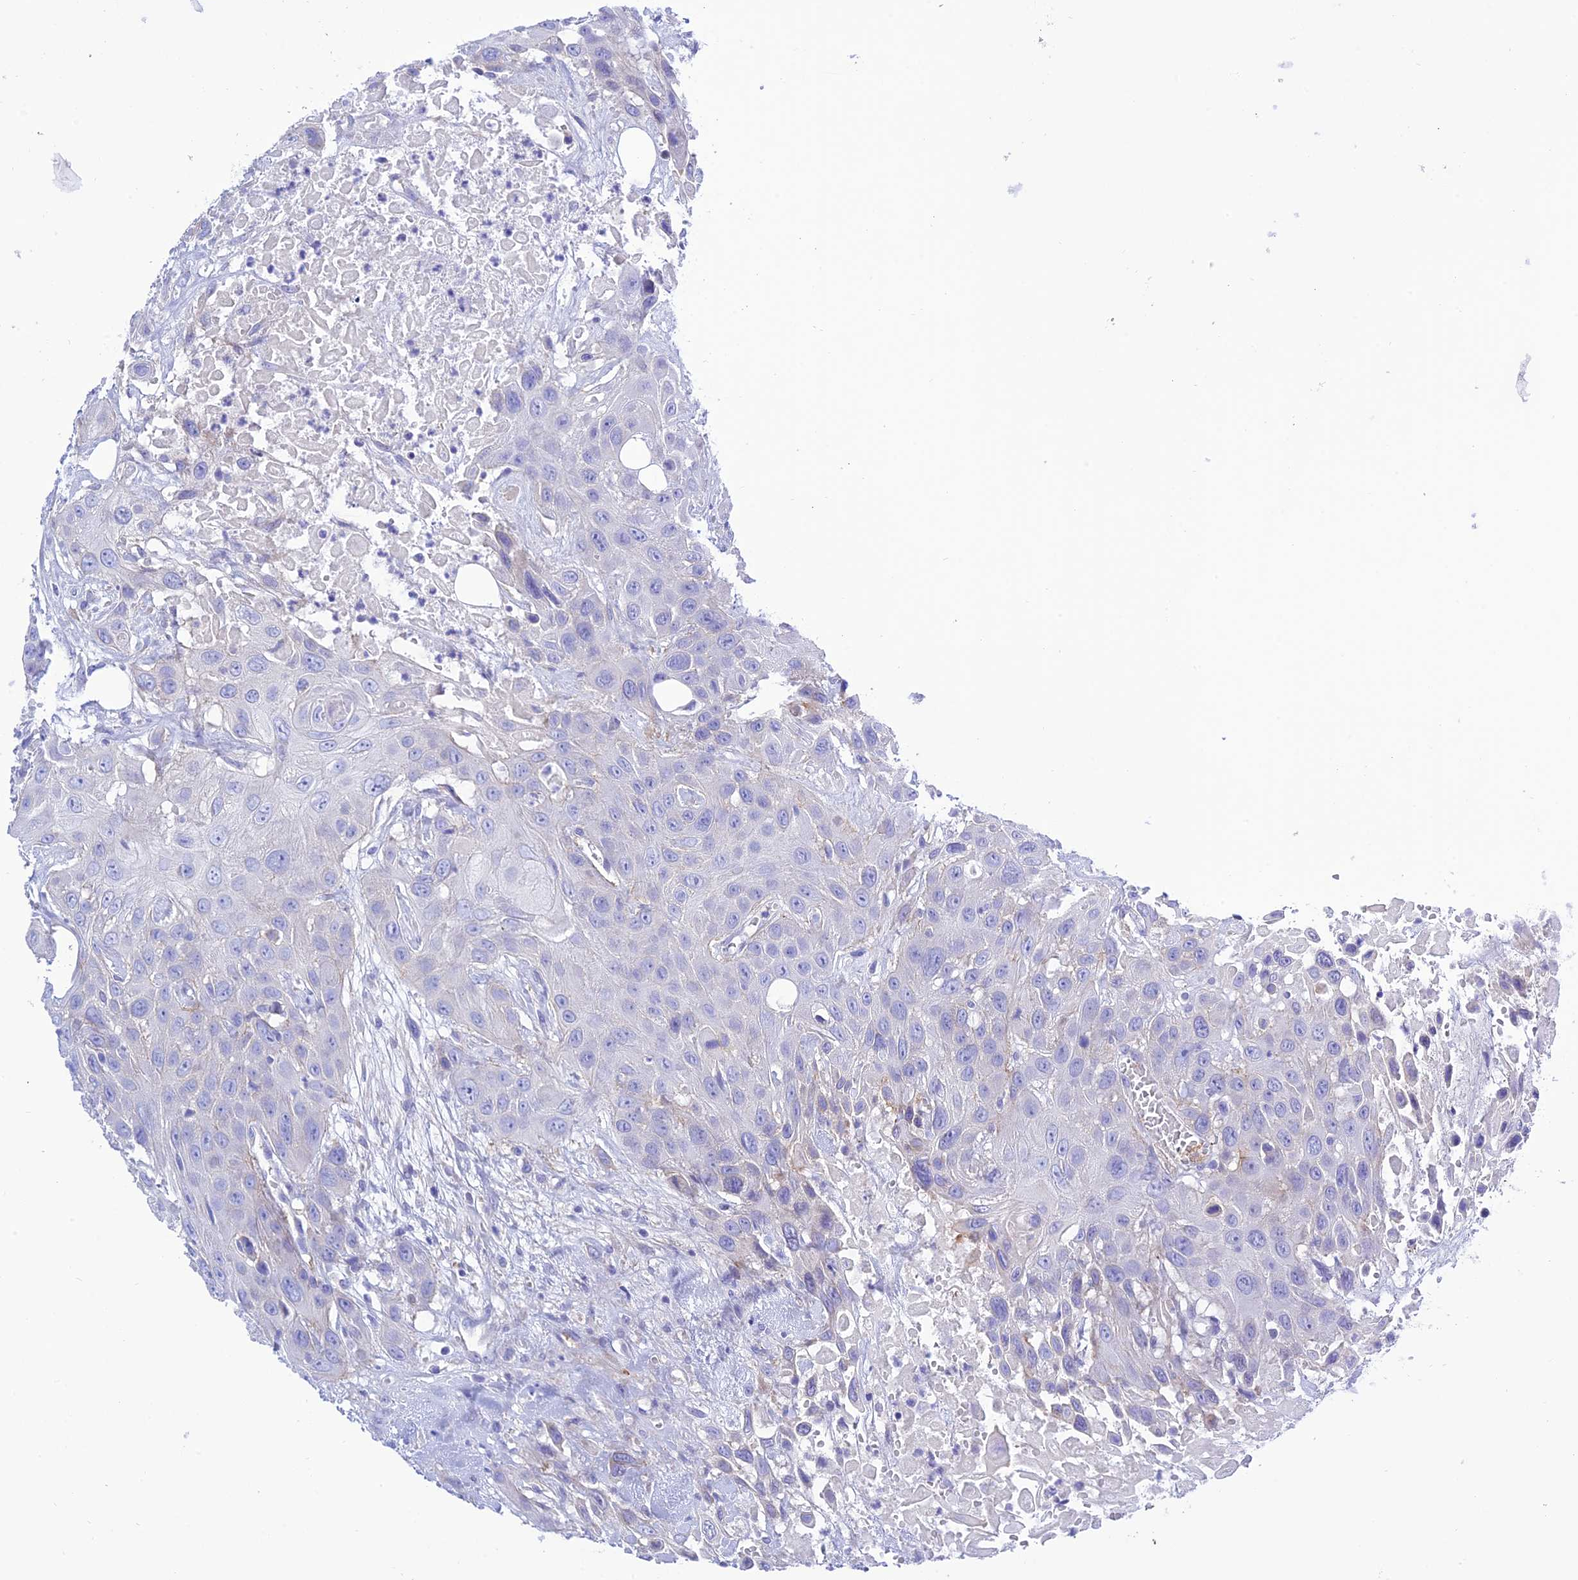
{"staining": {"intensity": "negative", "quantity": "none", "location": "none"}, "tissue": "head and neck cancer", "cell_type": "Tumor cells", "image_type": "cancer", "snomed": [{"axis": "morphology", "description": "Squamous cell carcinoma, NOS"}, {"axis": "topography", "description": "Head-Neck"}], "caption": "Immunohistochemical staining of human squamous cell carcinoma (head and neck) displays no significant positivity in tumor cells. (DAB immunohistochemistry, high magnification).", "gene": "FRA10AC1", "patient": {"sex": "male", "age": 81}}